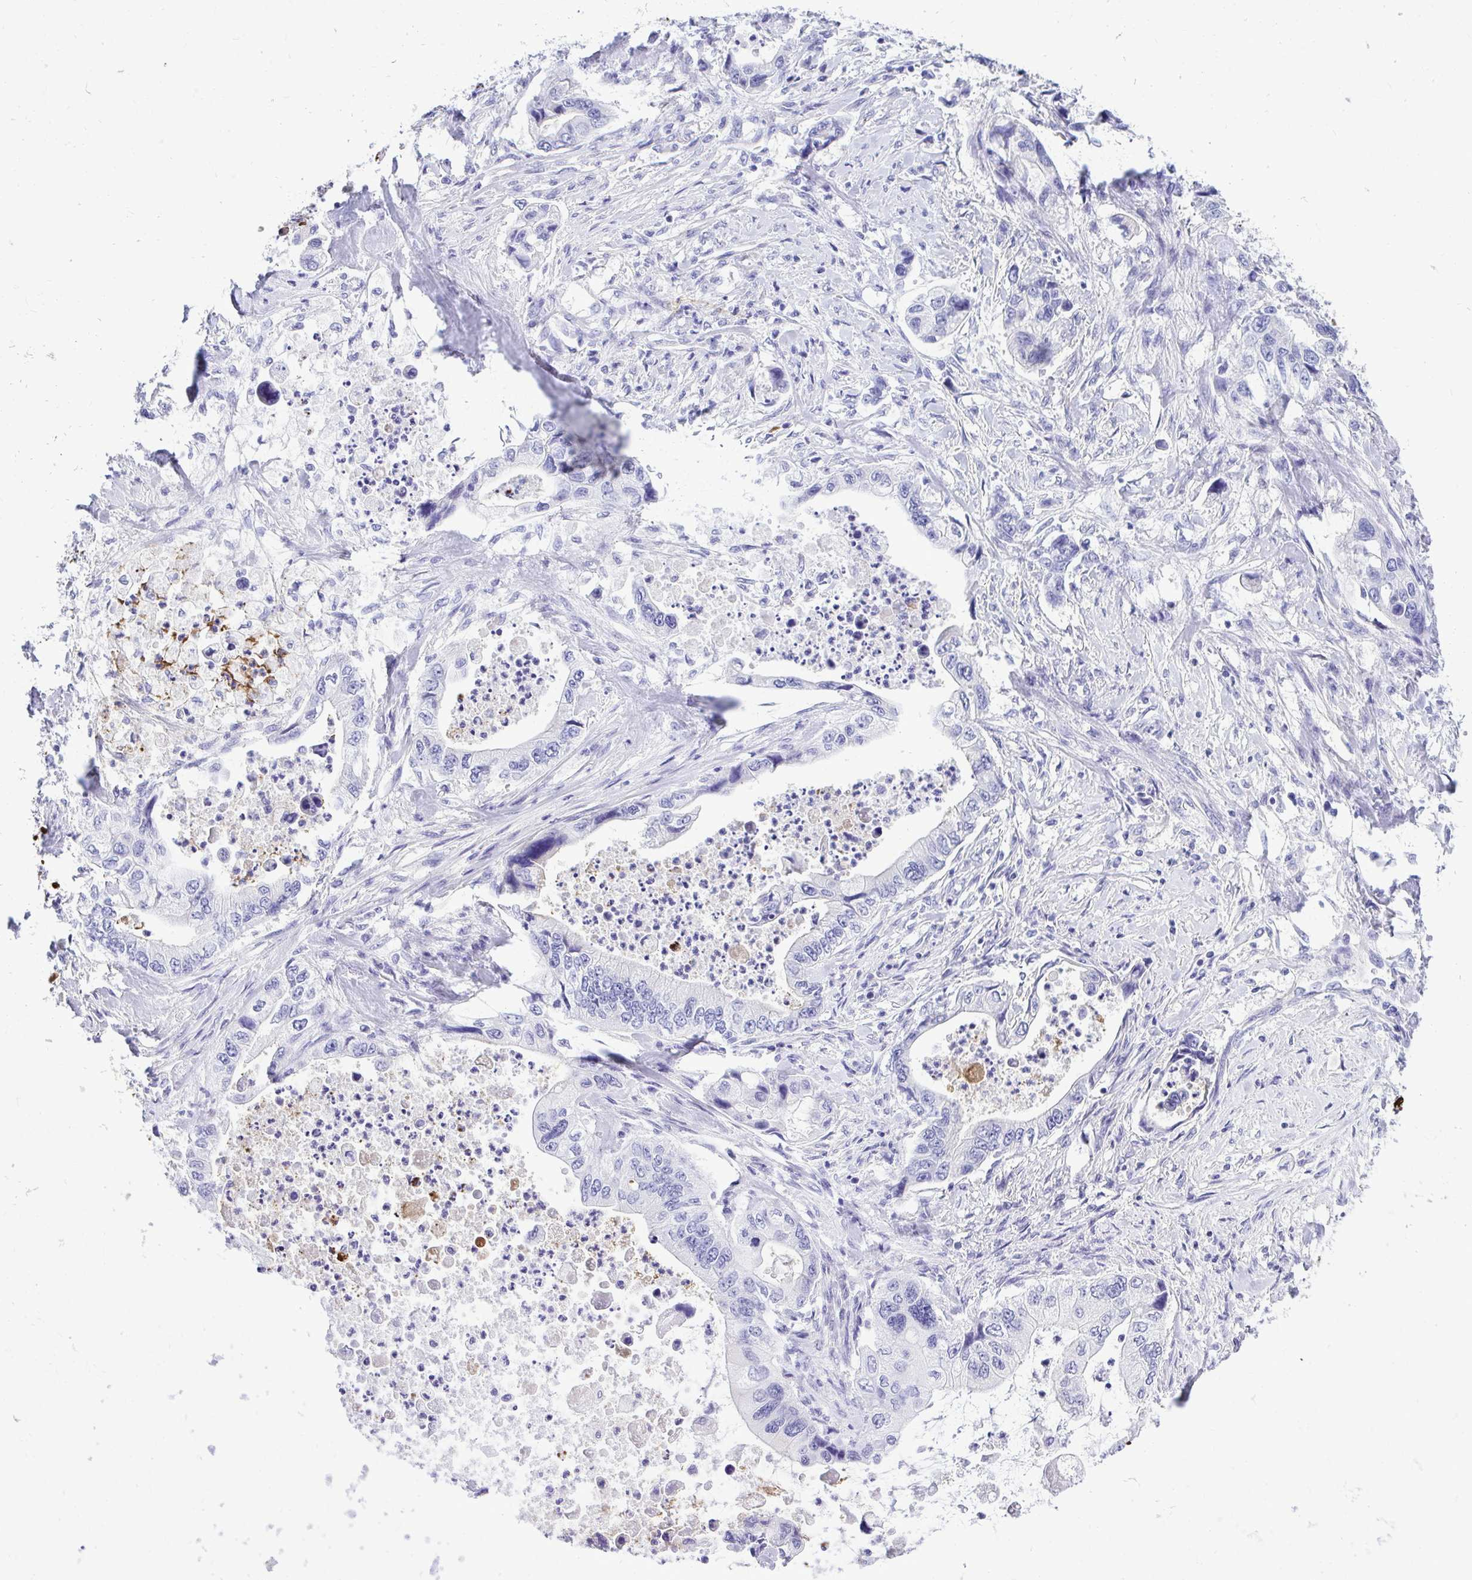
{"staining": {"intensity": "negative", "quantity": "none", "location": "none"}, "tissue": "stomach cancer", "cell_type": "Tumor cells", "image_type": "cancer", "snomed": [{"axis": "morphology", "description": "Adenocarcinoma, NOS"}, {"axis": "topography", "description": "Pancreas"}, {"axis": "topography", "description": "Stomach, upper"}], "caption": "This is an IHC image of human stomach cancer (adenocarcinoma). There is no staining in tumor cells.", "gene": "ABCG2", "patient": {"sex": "male", "age": 77}}